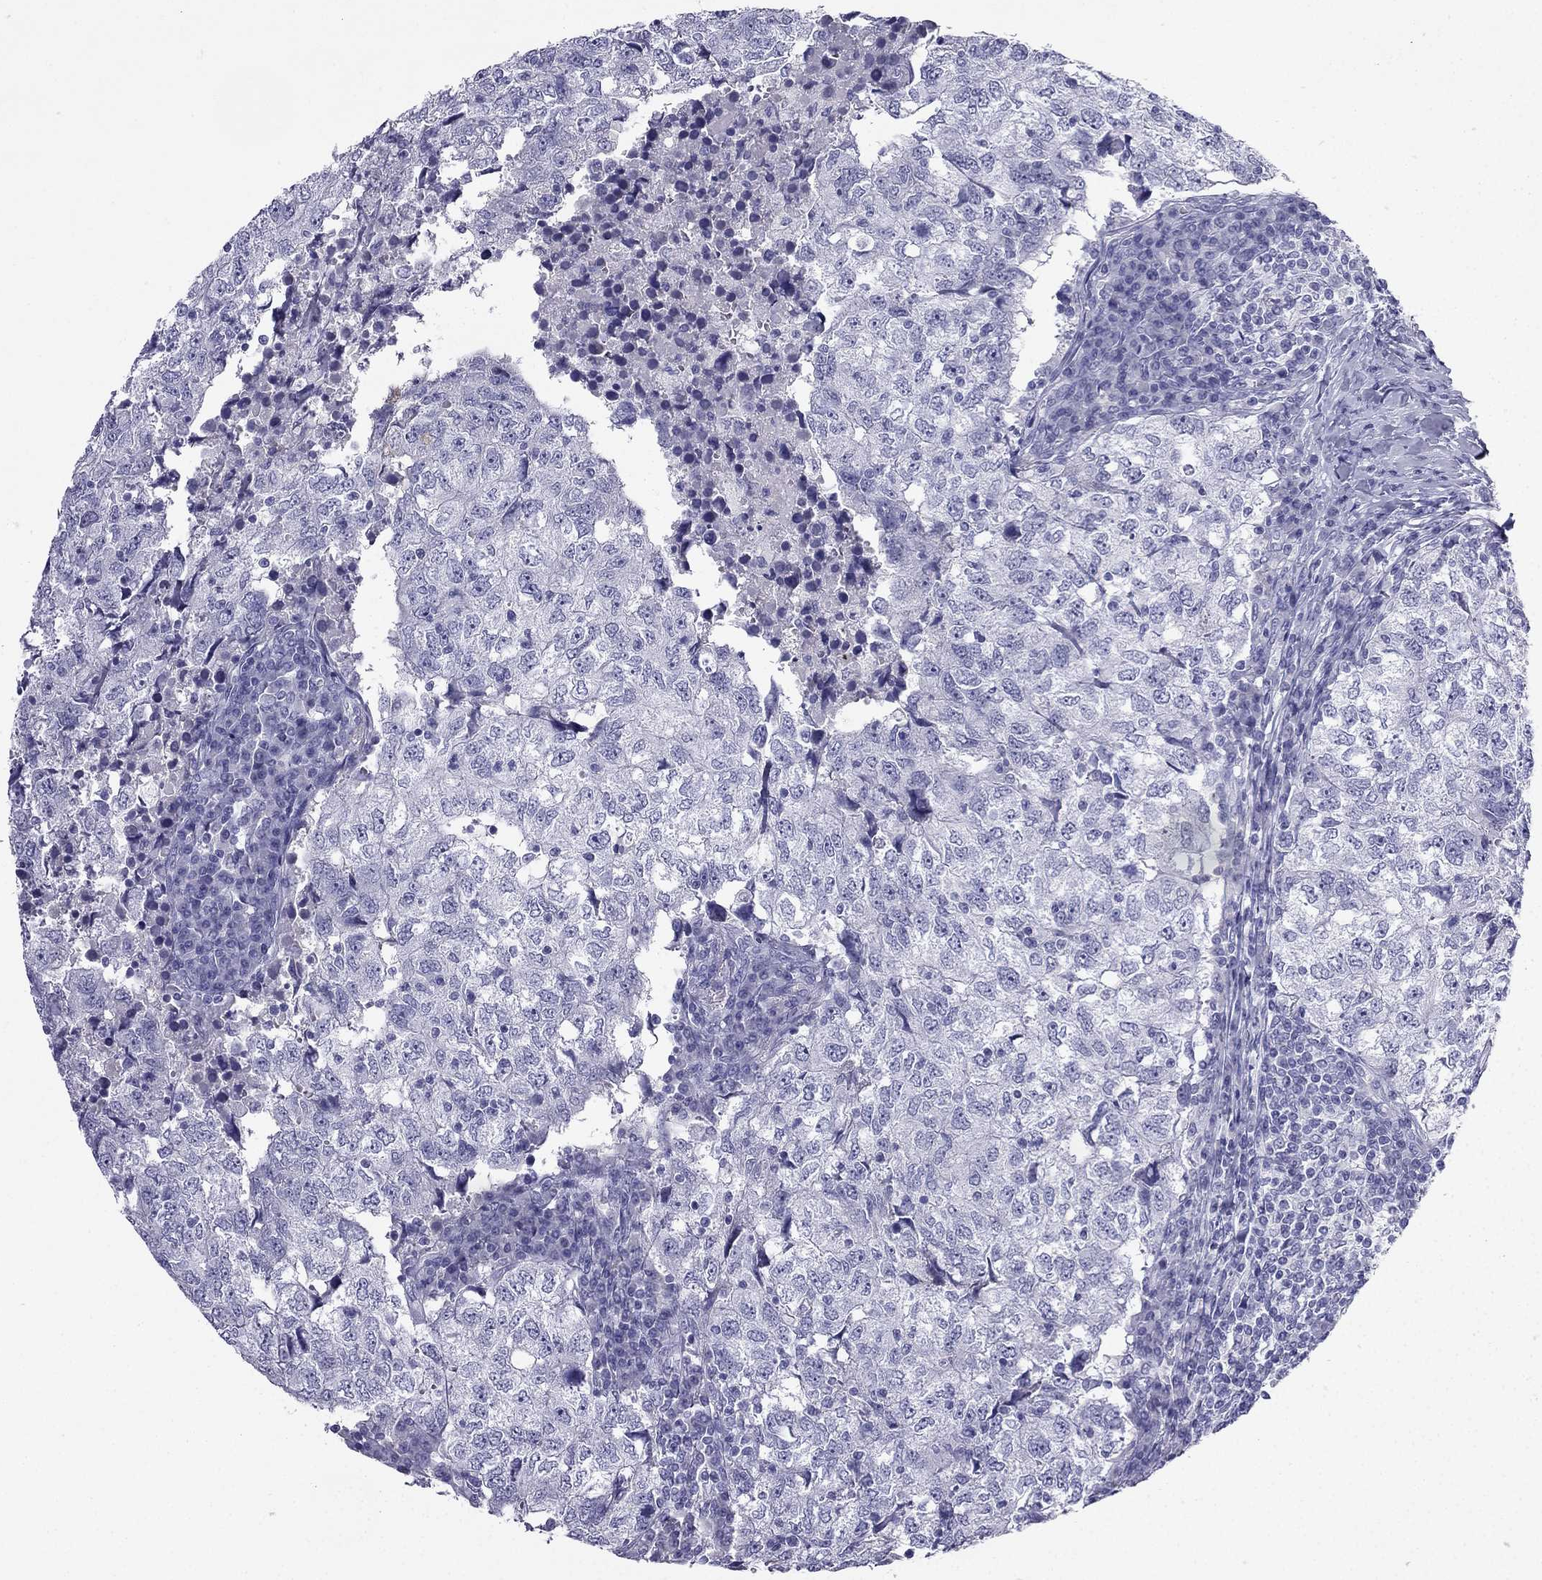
{"staining": {"intensity": "negative", "quantity": "none", "location": "none"}, "tissue": "breast cancer", "cell_type": "Tumor cells", "image_type": "cancer", "snomed": [{"axis": "morphology", "description": "Duct carcinoma"}, {"axis": "topography", "description": "Breast"}], "caption": "This is a image of immunohistochemistry staining of breast cancer (intraductal carcinoma), which shows no positivity in tumor cells.", "gene": "NPTX1", "patient": {"sex": "female", "age": 30}}